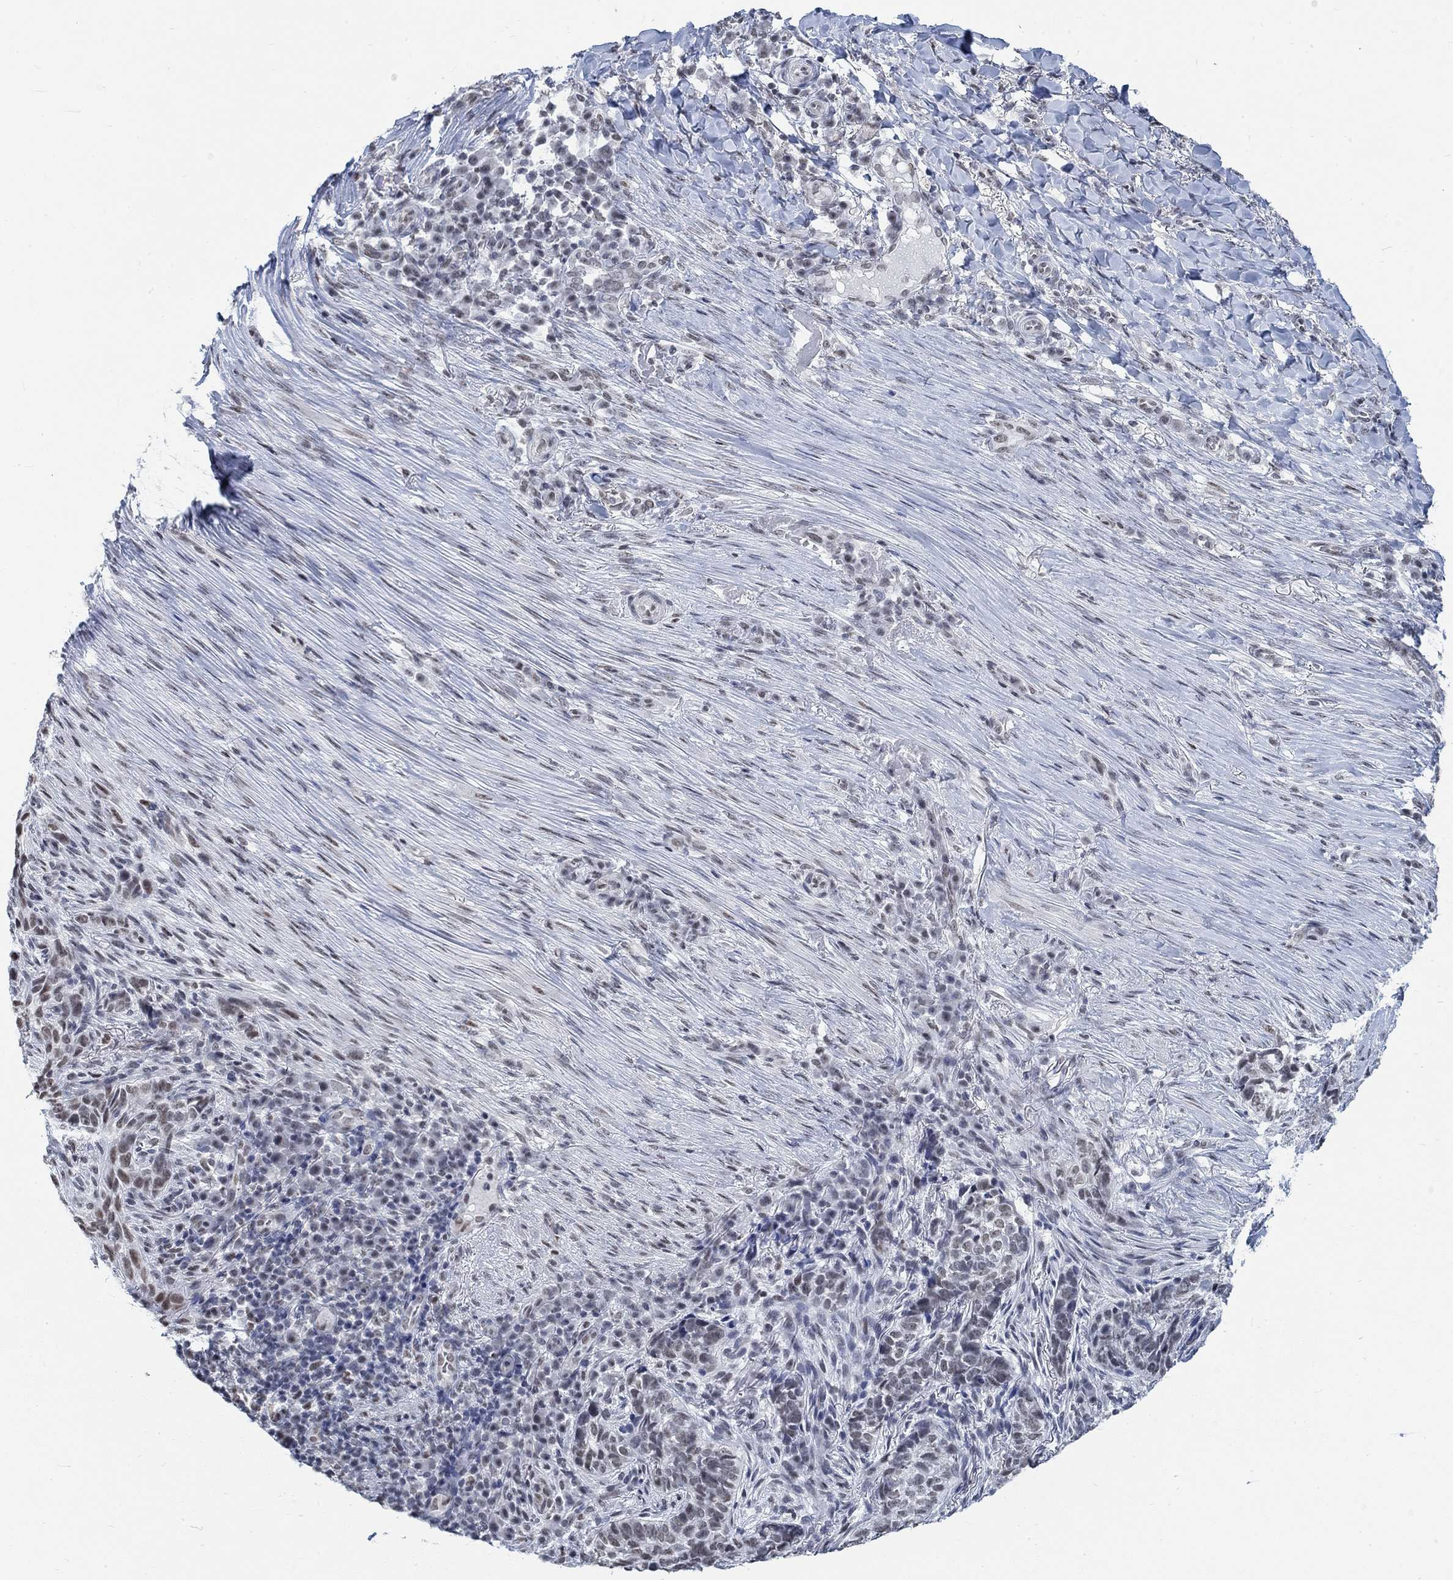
{"staining": {"intensity": "weak", "quantity": "<25%", "location": "nuclear"}, "tissue": "skin cancer", "cell_type": "Tumor cells", "image_type": "cancer", "snomed": [{"axis": "morphology", "description": "Basal cell carcinoma"}, {"axis": "topography", "description": "Skin"}], "caption": "Tumor cells are negative for protein expression in human skin basal cell carcinoma.", "gene": "KCNH8", "patient": {"sex": "female", "age": 69}}